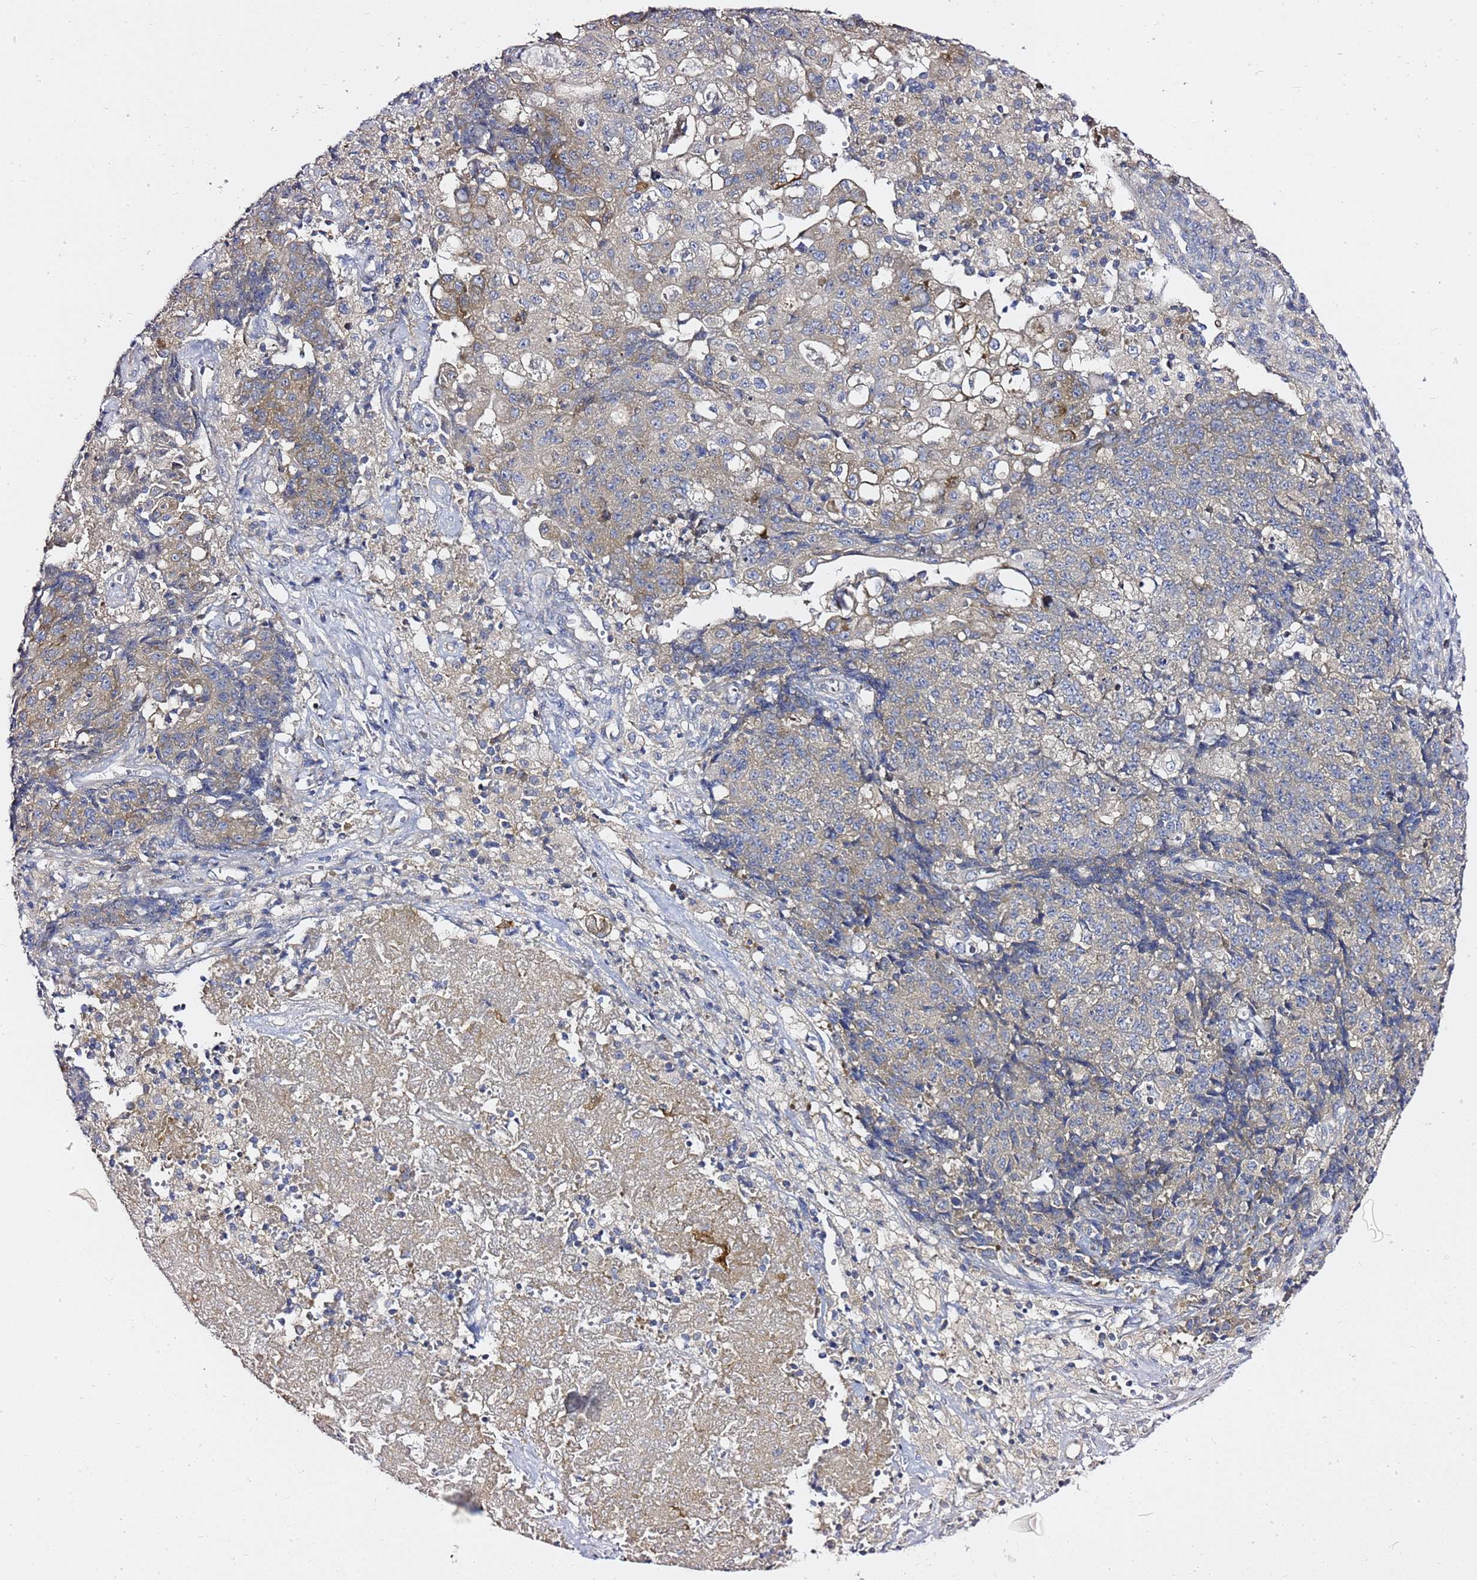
{"staining": {"intensity": "weak", "quantity": "25%-75%", "location": "cytoplasmic/membranous"}, "tissue": "ovarian cancer", "cell_type": "Tumor cells", "image_type": "cancer", "snomed": [{"axis": "morphology", "description": "Carcinoma, endometroid"}, {"axis": "topography", "description": "Ovary"}], "caption": "Approximately 25%-75% of tumor cells in human endometroid carcinoma (ovarian) display weak cytoplasmic/membranous protein positivity as visualized by brown immunohistochemical staining.", "gene": "MON1B", "patient": {"sex": "female", "age": 42}}